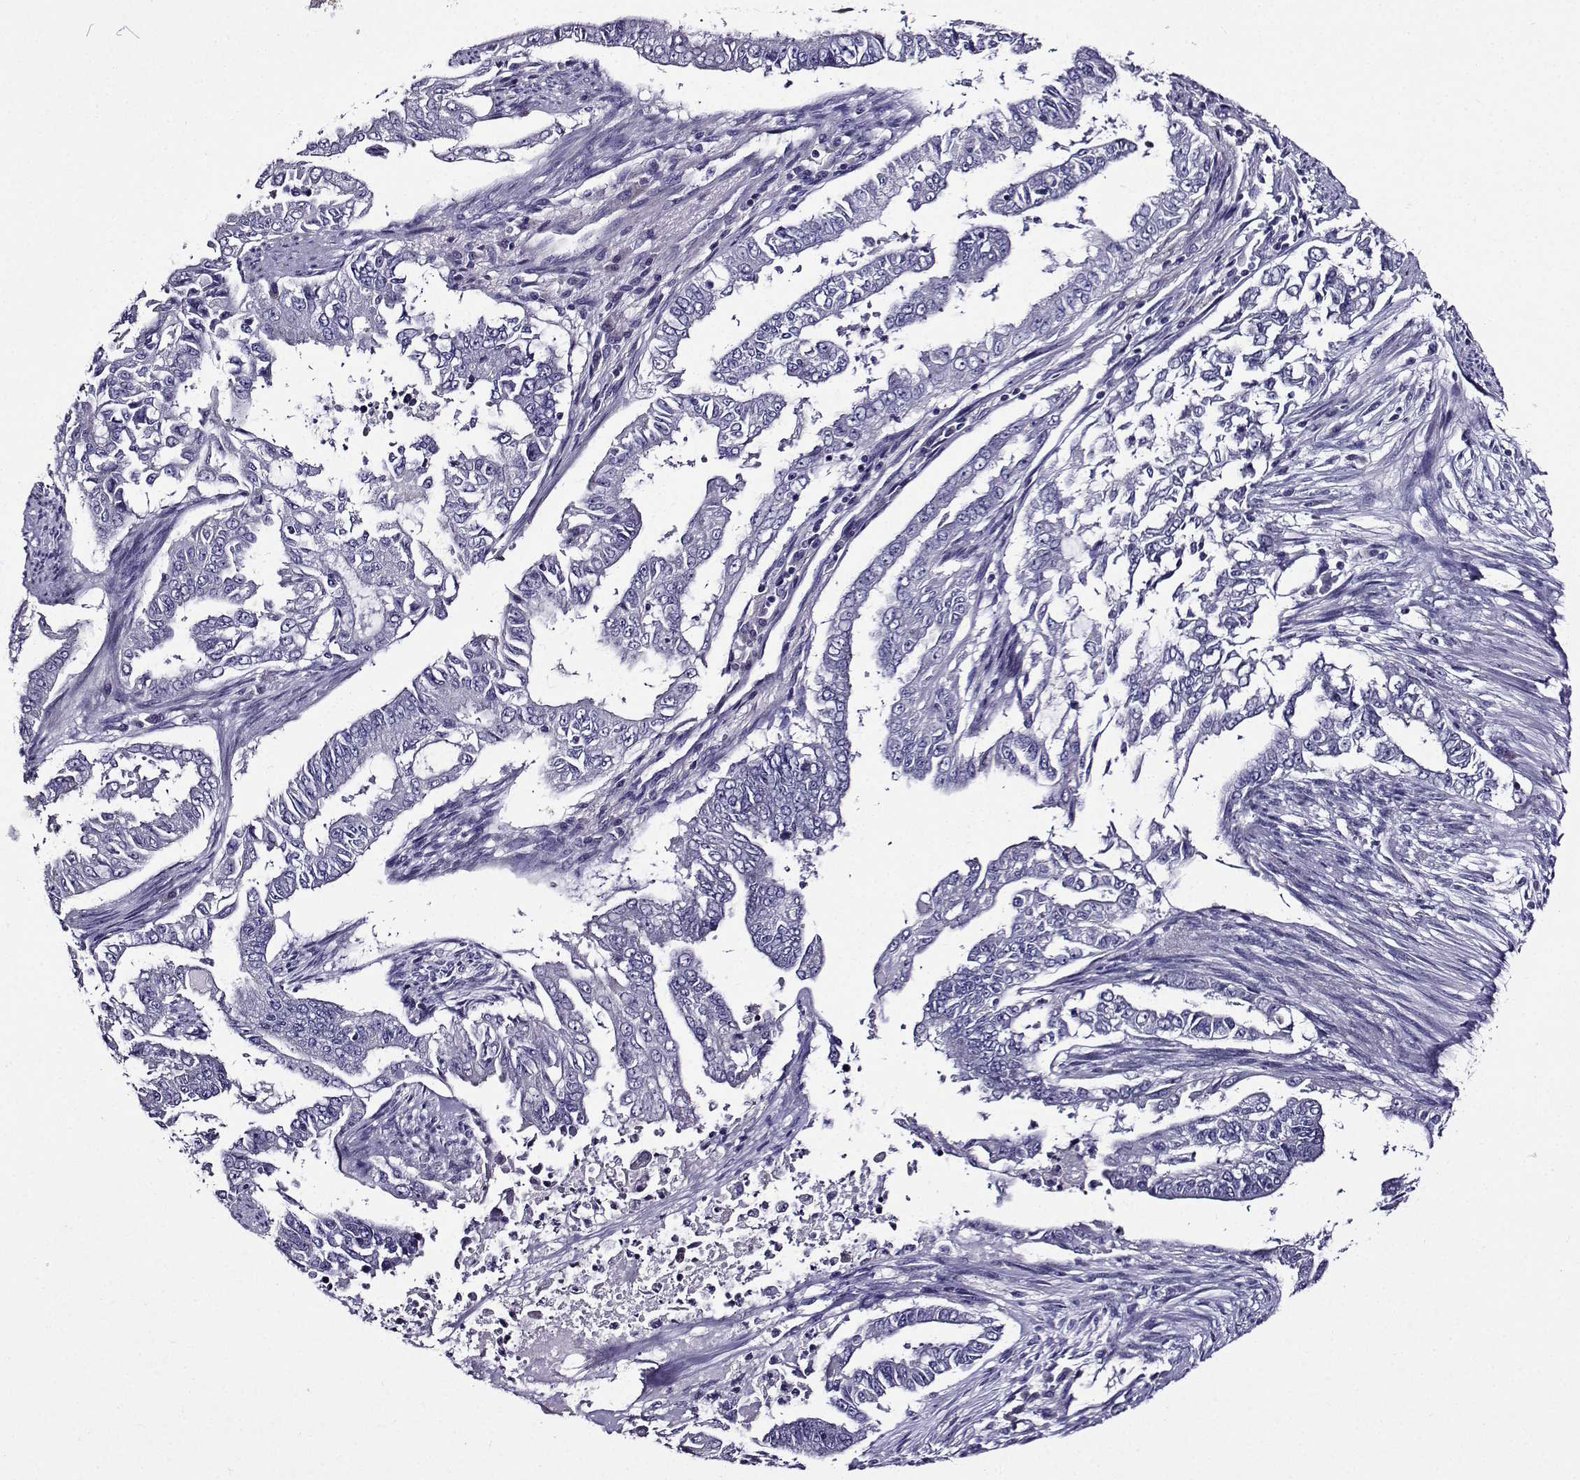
{"staining": {"intensity": "negative", "quantity": "none", "location": "none"}, "tissue": "endometrial cancer", "cell_type": "Tumor cells", "image_type": "cancer", "snomed": [{"axis": "morphology", "description": "Adenocarcinoma, NOS"}, {"axis": "topography", "description": "Uterus"}], "caption": "High magnification brightfield microscopy of adenocarcinoma (endometrial) stained with DAB (brown) and counterstained with hematoxylin (blue): tumor cells show no significant expression.", "gene": "TMEM266", "patient": {"sex": "female", "age": 59}}